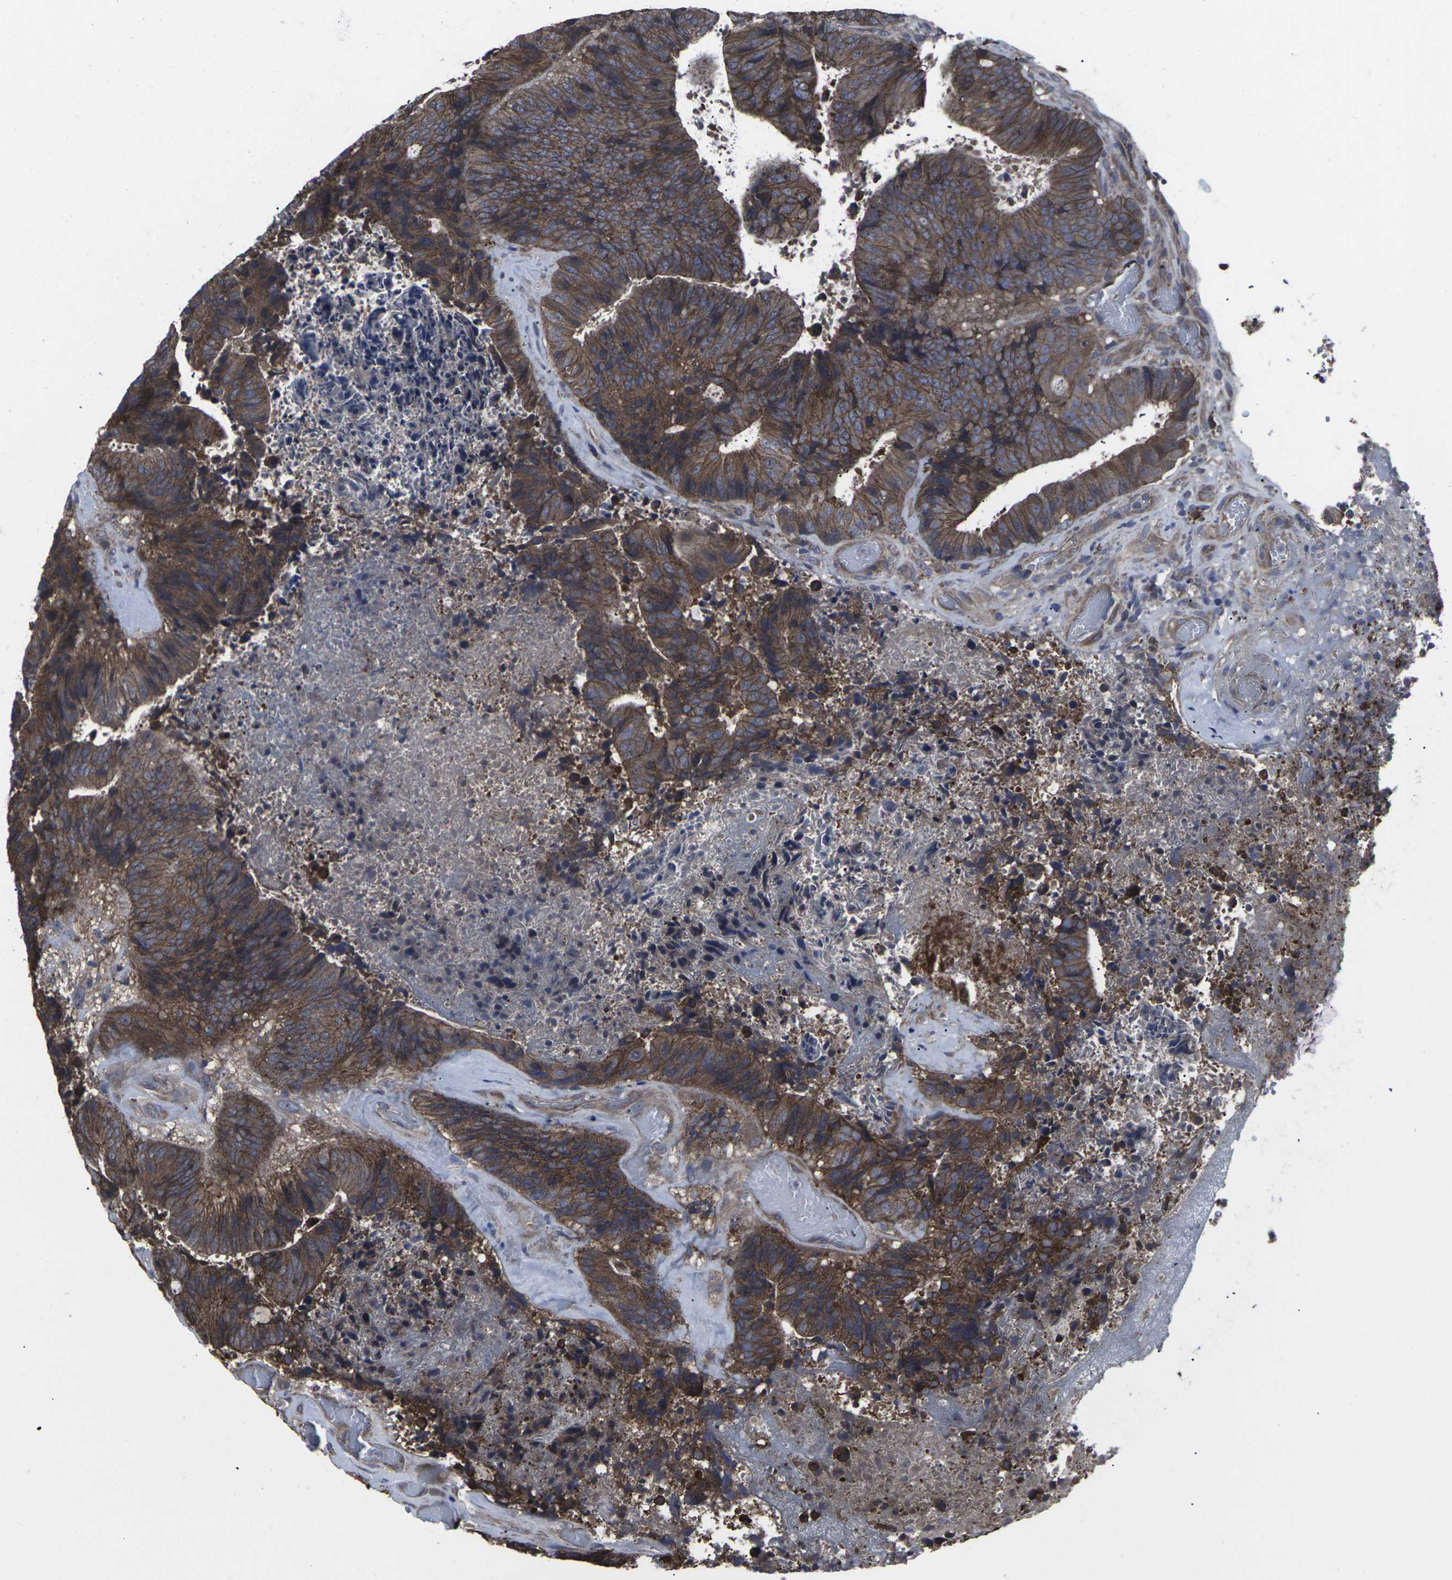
{"staining": {"intensity": "strong", "quantity": ">75%", "location": "cytoplasmic/membranous"}, "tissue": "colorectal cancer", "cell_type": "Tumor cells", "image_type": "cancer", "snomed": [{"axis": "morphology", "description": "Adenocarcinoma, NOS"}, {"axis": "topography", "description": "Rectum"}], "caption": "Strong cytoplasmic/membranous protein positivity is appreciated in approximately >75% of tumor cells in colorectal cancer (adenocarcinoma).", "gene": "MAPKAPK2", "patient": {"sex": "male", "age": 72}}